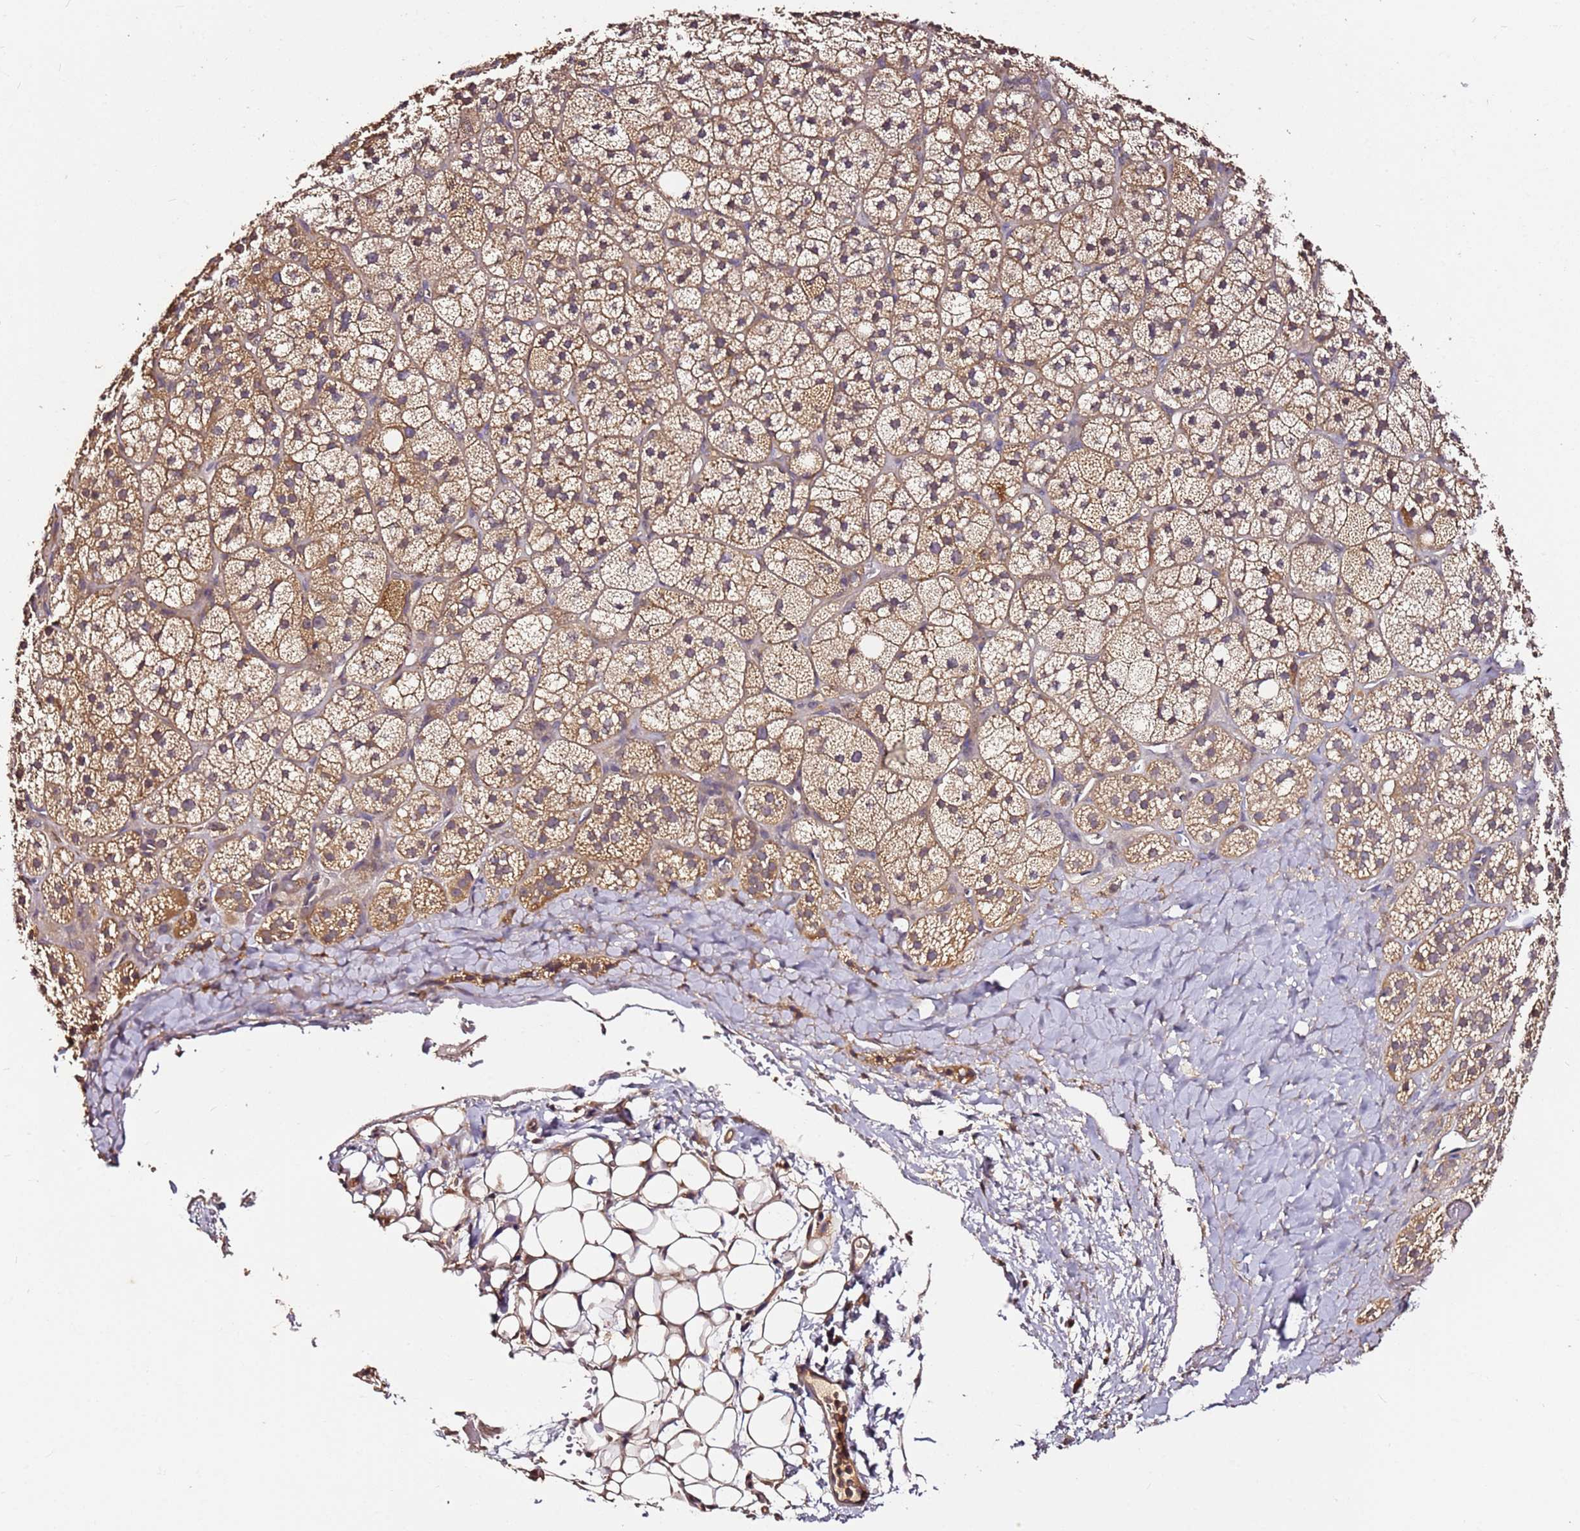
{"staining": {"intensity": "moderate", "quantity": ">75%", "location": "cytoplasmic/membranous"}, "tissue": "adrenal gland", "cell_type": "Glandular cells", "image_type": "normal", "snomed": [{"axis": "morphology", "description": "Normal tissue, NOS"}, {"axis": "topography", "description": "Adrenal gland"}], "caption": "Immunohistochemistry (IHC) staining of benign adrenal gland, which reveals medium levels of moderate cytoplasmic/membranous expression in about >75% of glandular cells indicating moderate cytoplasmic/membranous protein expression. The staining was performed using DAB (3,3'-diaminobenzidine) (brown) for protein detection and nuclei were counterstained in hematoxylin (blue).", "gene": "C6orf136", "patient": {"sex": "male", "age": 61}}